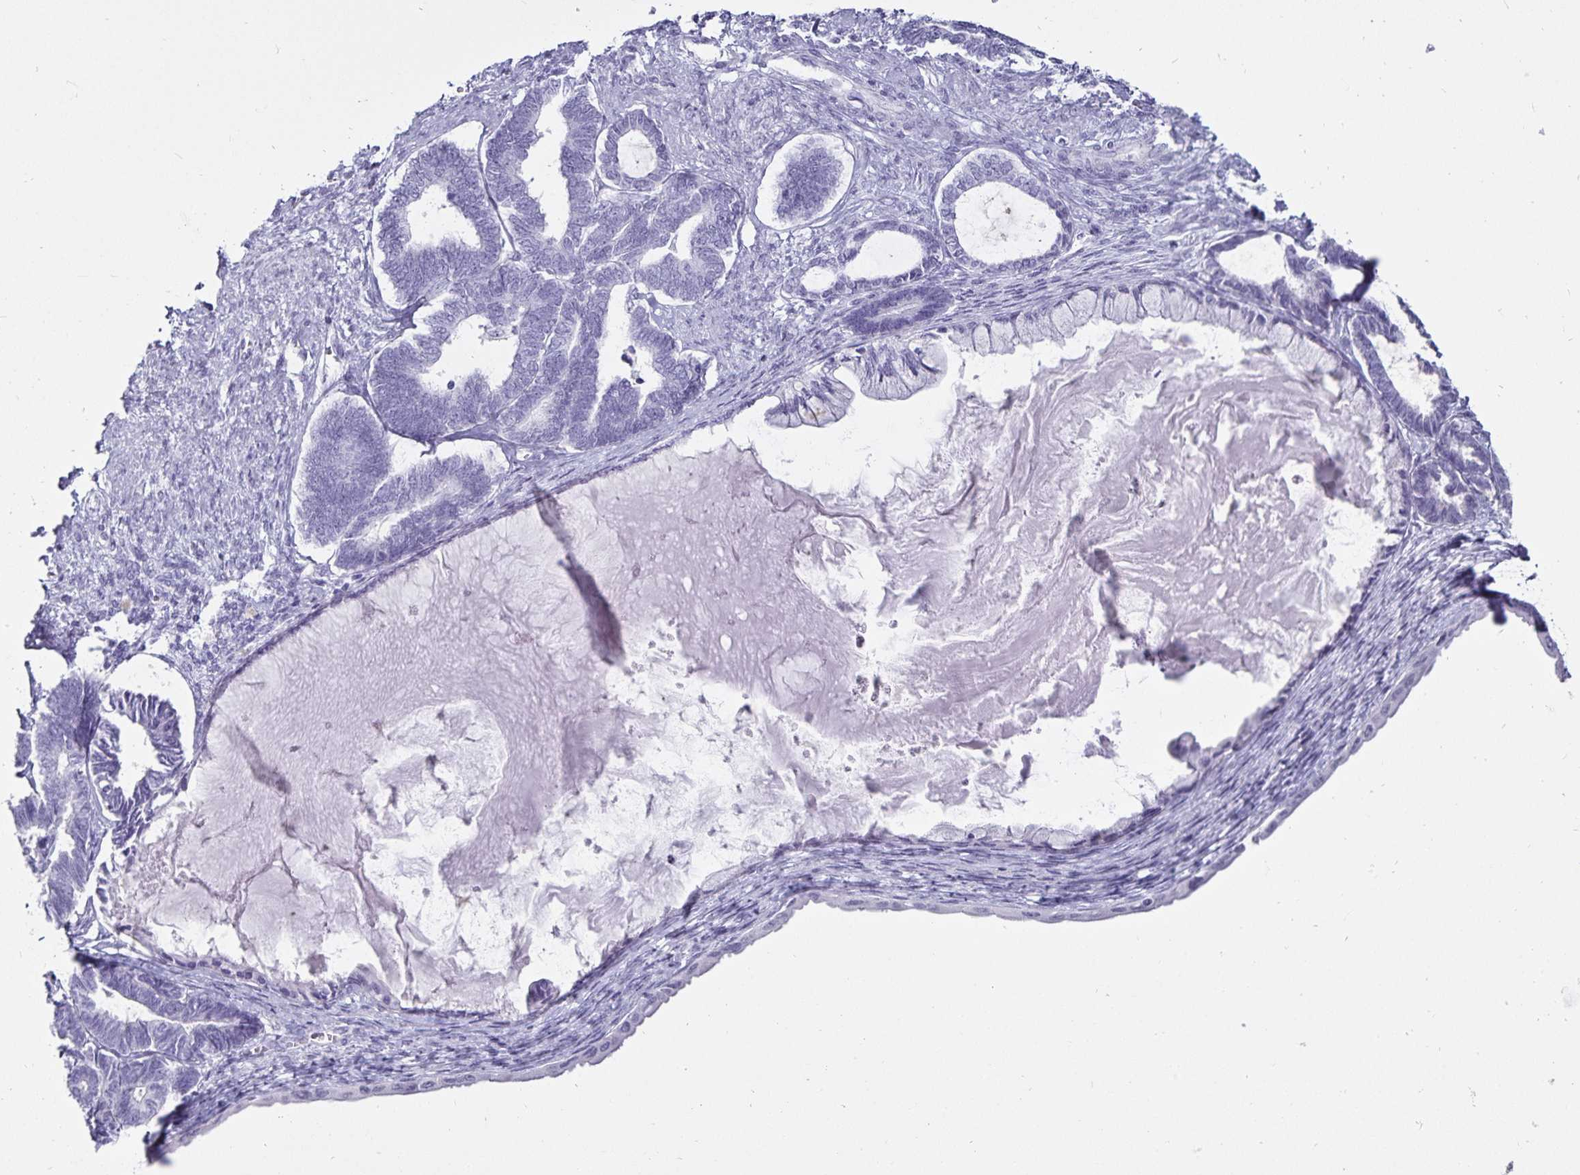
{"staining": {"intensity": "negative", "quantity": "none", "location": "none"}, "tissue": "ovarian cancer", "cell_type": "Tumor cells", "image_type": "cancer", "snomed": [{"axis": "morphology", "description": "Carcinoma, endometroid"}, {"axis": "topography", "description": "Ovary"}], "caption": "An immunohistochemistry (IHC) micrograph of ovarian cancer is shown. There is no staining in tumor cells of ovarian cancer.", "gene": "DEFA6", "patient": {"sex": "female", "age": 70}}